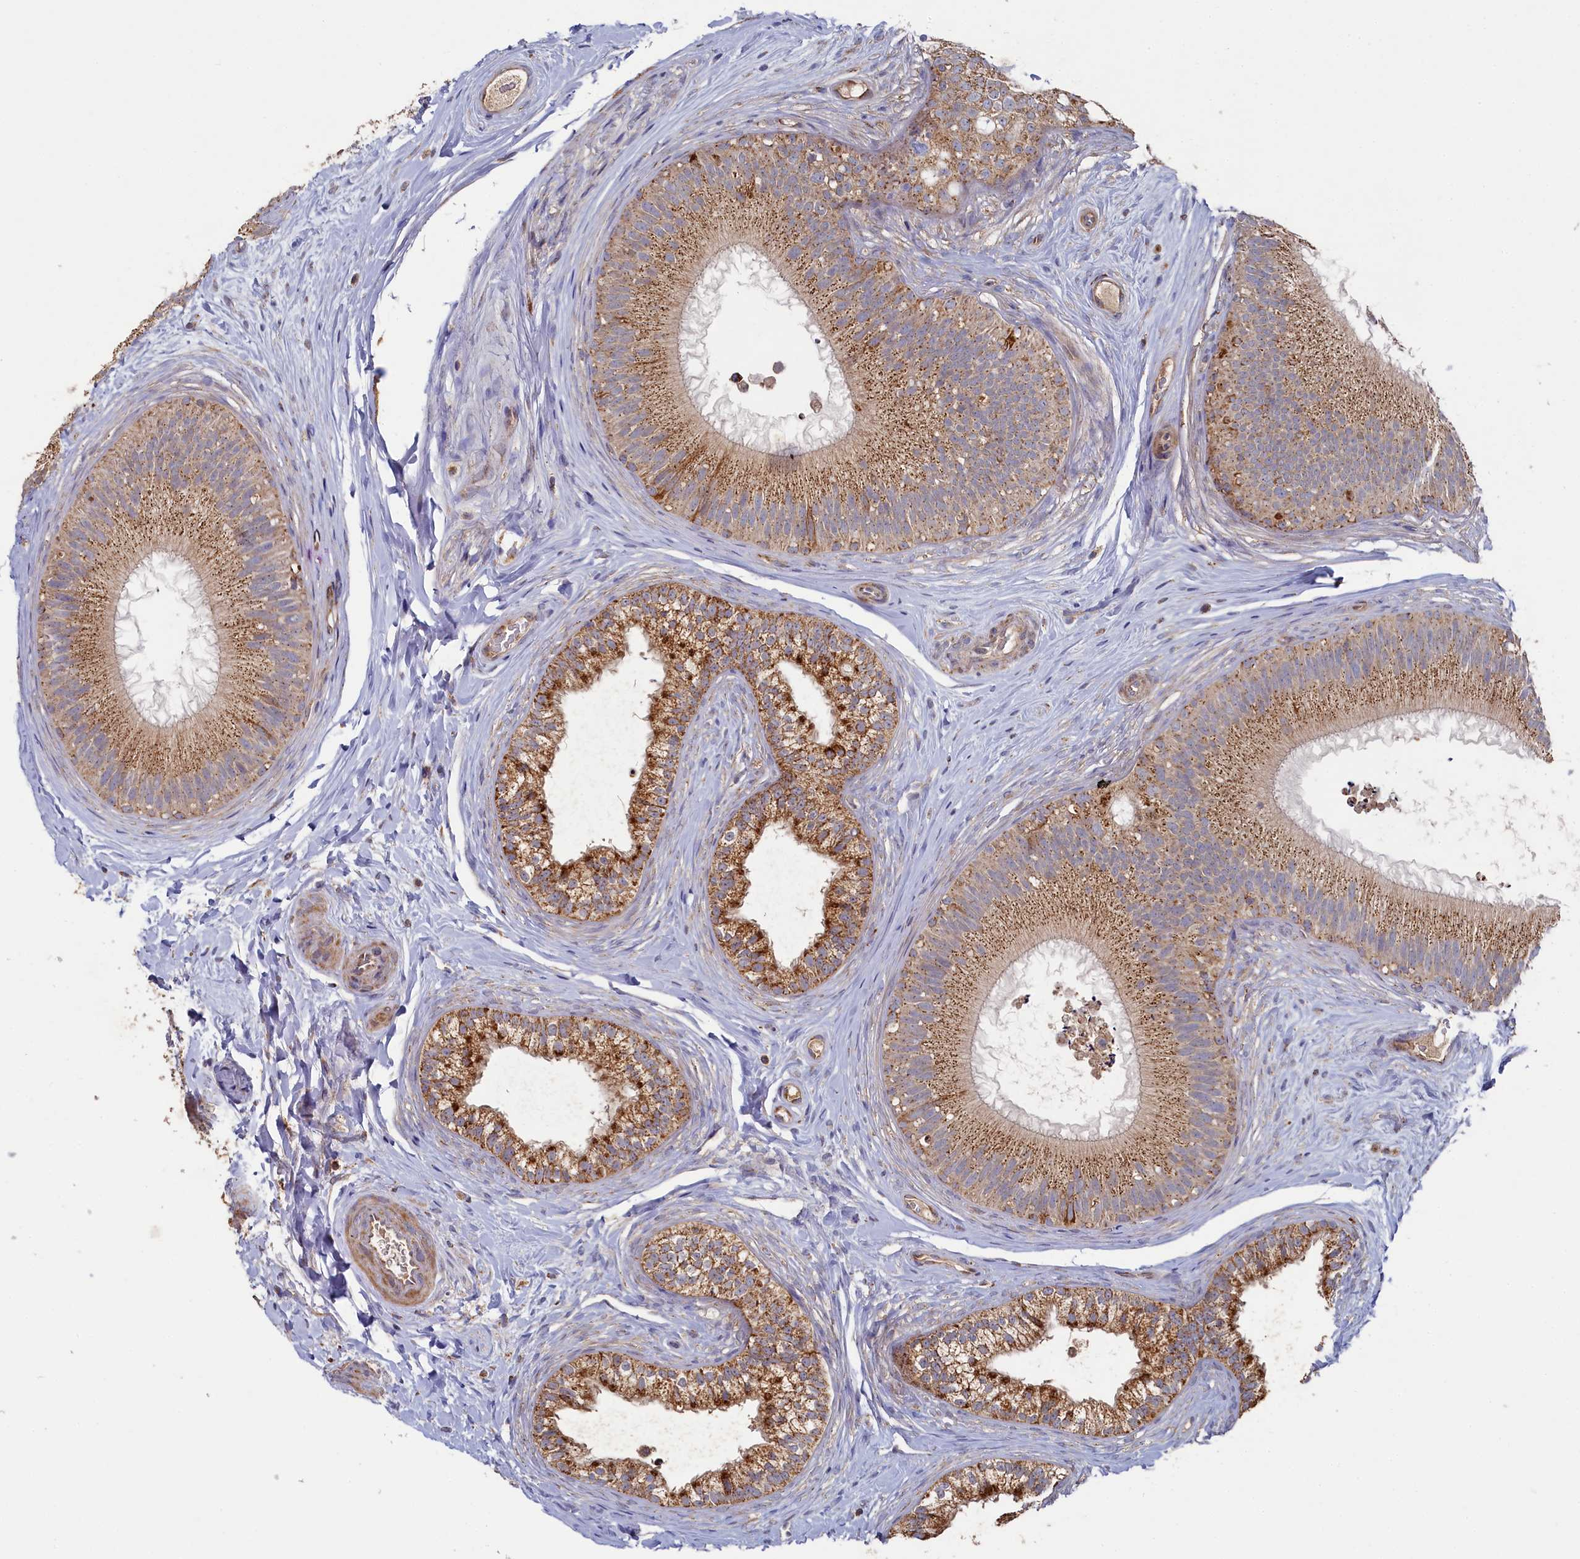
{"staining": {"intensity": "moderate", "quantity": ">75%", "location": "cytoplasmic/membranous"}, "tissue": "epididymis", "cell_type": "Glandular cells", "image_type": "normal", "snomed": [{"axis": "morphology", "description": "Normal tissue, NOS"}, {"axis": "topography", "description": "Epididymis"}], "caption": "The photomicrograph demonstrates staining of normal epididymis, revealing moderate cytoplasmic/membranous protein expression (brown color) within glandular cells. (Stains: DAB in brown, nuclei in blue, Microscopy: brightfield microscopy at high magnification).", "gene": "HAUS2", "patient": {"sex": "male", "age": 45}}